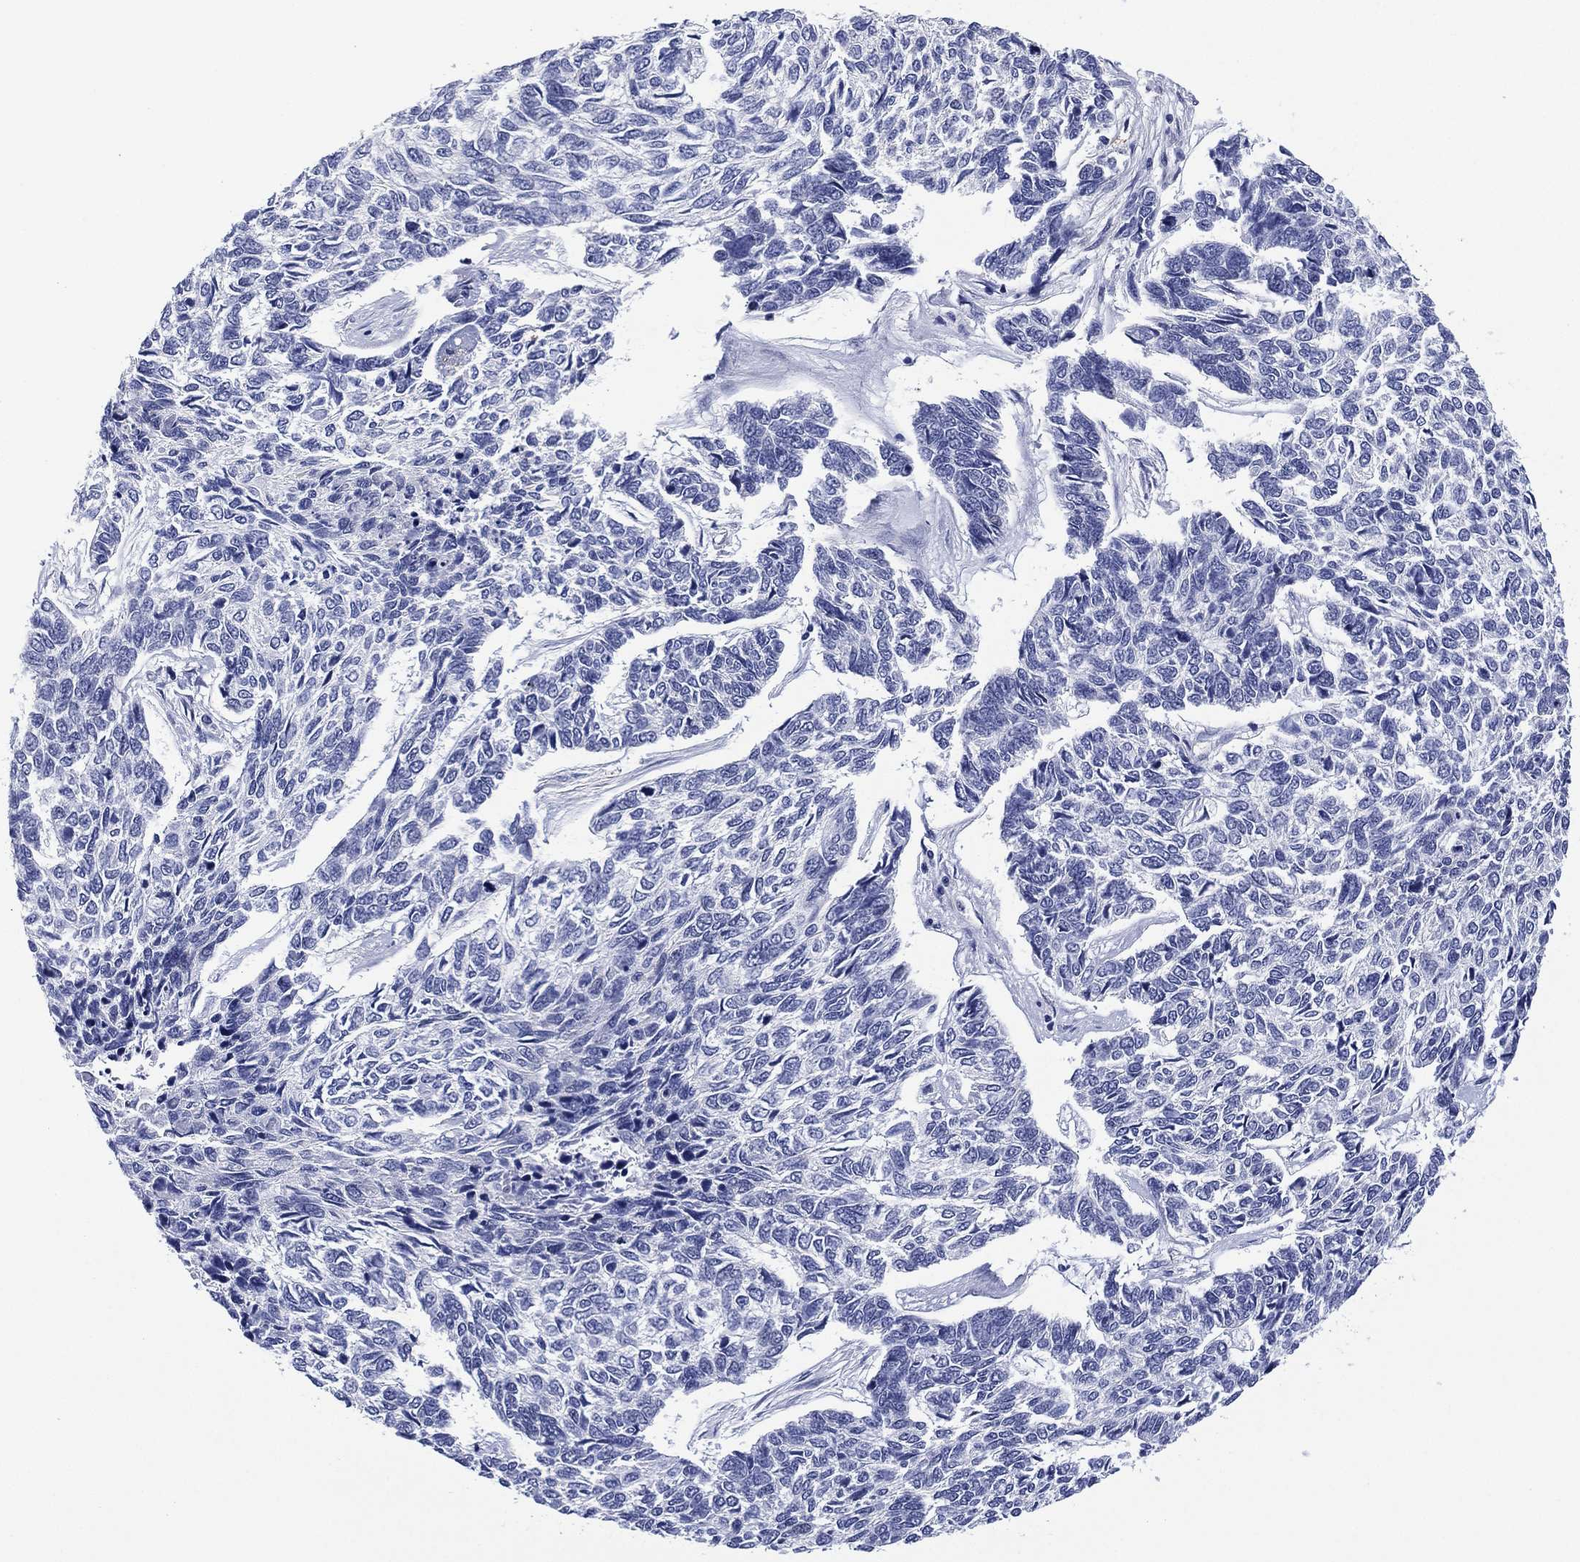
{"staining": {"intensity": "negative", "quantity": "none", "location": "none"}, "tissue": "skin cancer", "cell_type": "Tumor cells", "image_type": "cancer", "snomed": [{"axis": "morphology", "description": "Basal cell carcinoma"}, {"axis": "topography", "description": "Skin"}], "caption": "Tumor cells are negative for brown protein staining in basal cell carcinoma (skin).", "gene": "CLIP3", "patient": {"sex": "female", "age": 65}}